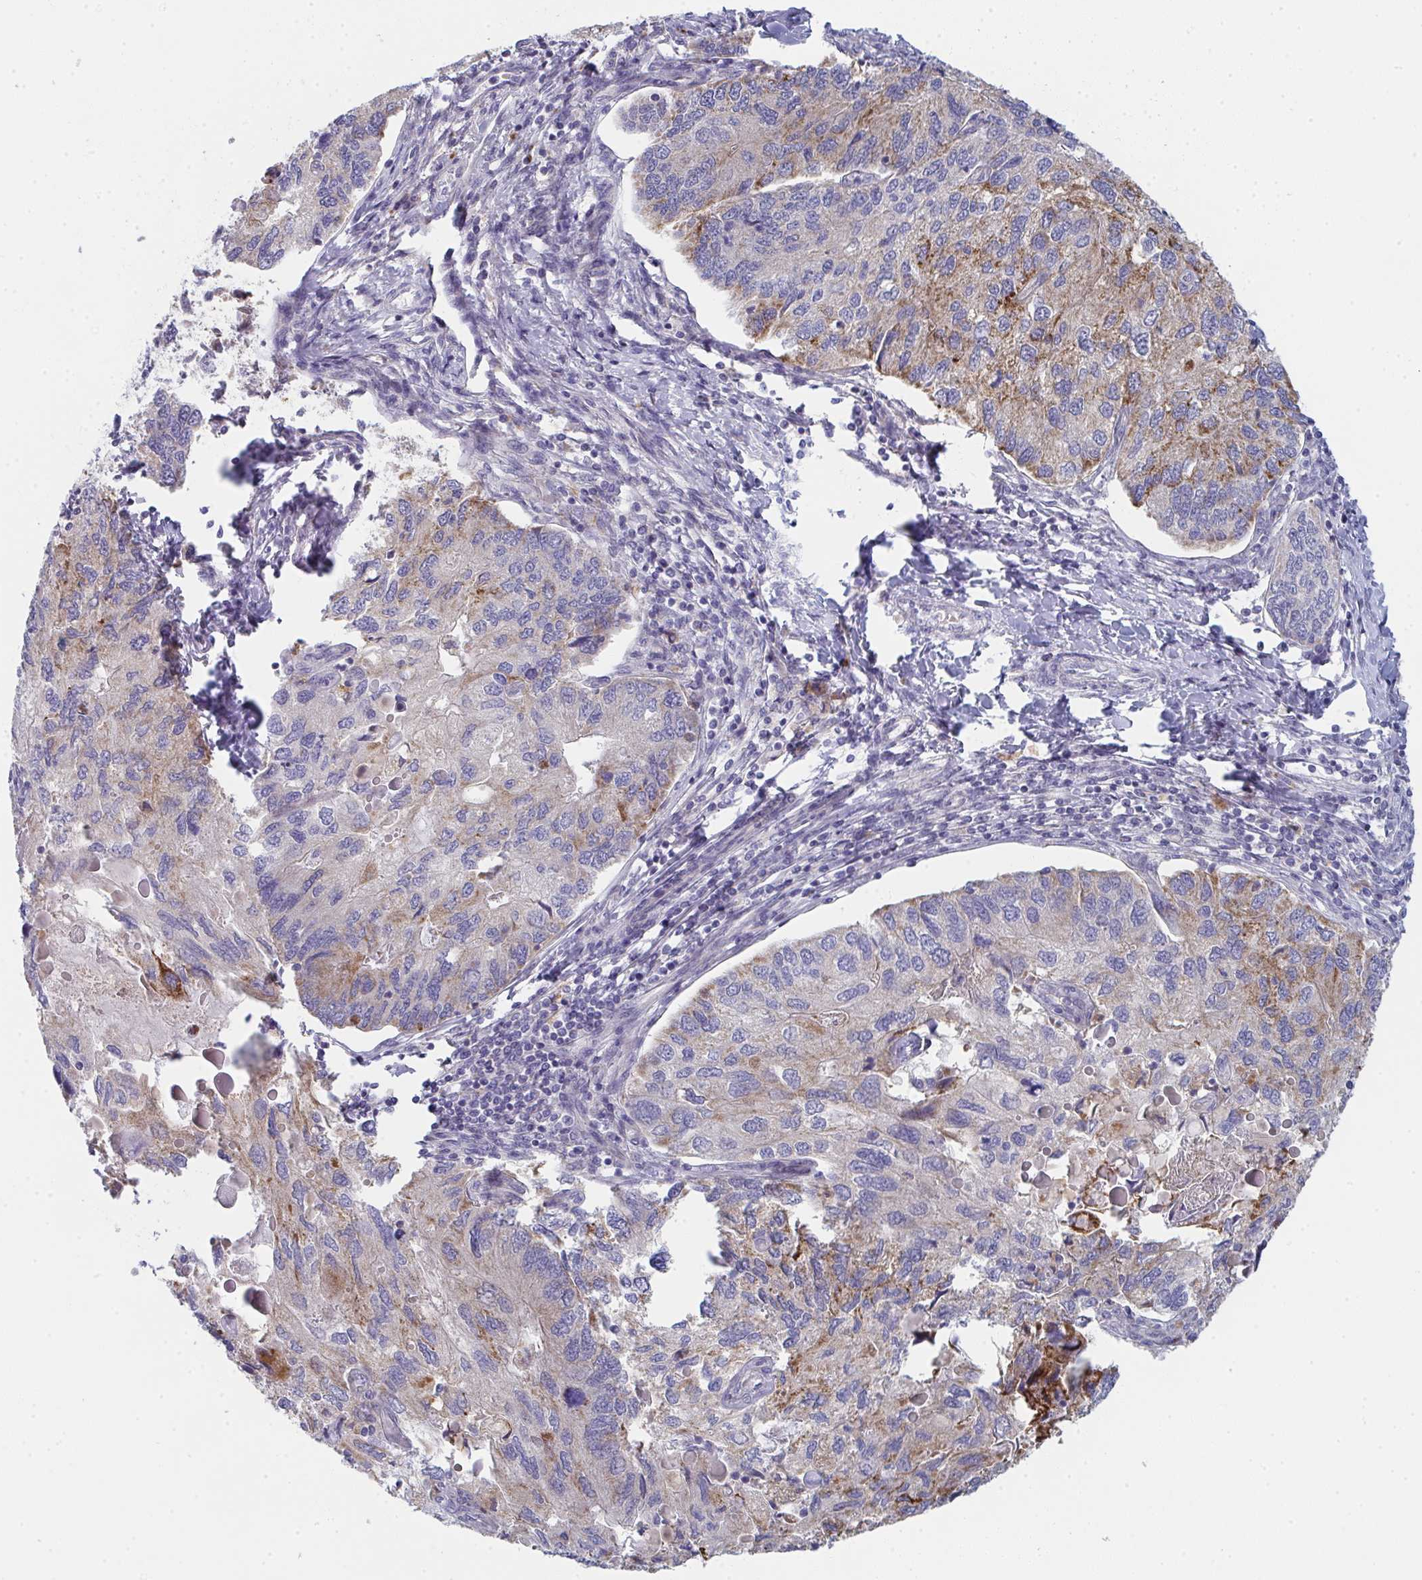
{"staining": {"intensity": "strong", "quantity": "25%-75%", "location": "cytoplasmic/membranous"}, "tissue": "endometrial cancer", "cell_type": "Tumor cells", "image_type": "cancer", "snomed": [{"axis": "morphology", "description": "Carcinoma, NOS"}, {"axis": "topography", "description": "Uterus"}], "caption": "Carcinoma (endometrial) was stained to show a protein in brown. There is high levels of strong cytoplasmic/membranous staining in about 25%-75% of tumor cells. The staining was performed using DAB (3,3'-diaminobenzidine) to visualize the protein expression in brown, while the nuclei were stained in blue with hematoxylin (Magnification: 20x).", "gene": "VWDE", "patient": {"sex": "female", "age": 76}}